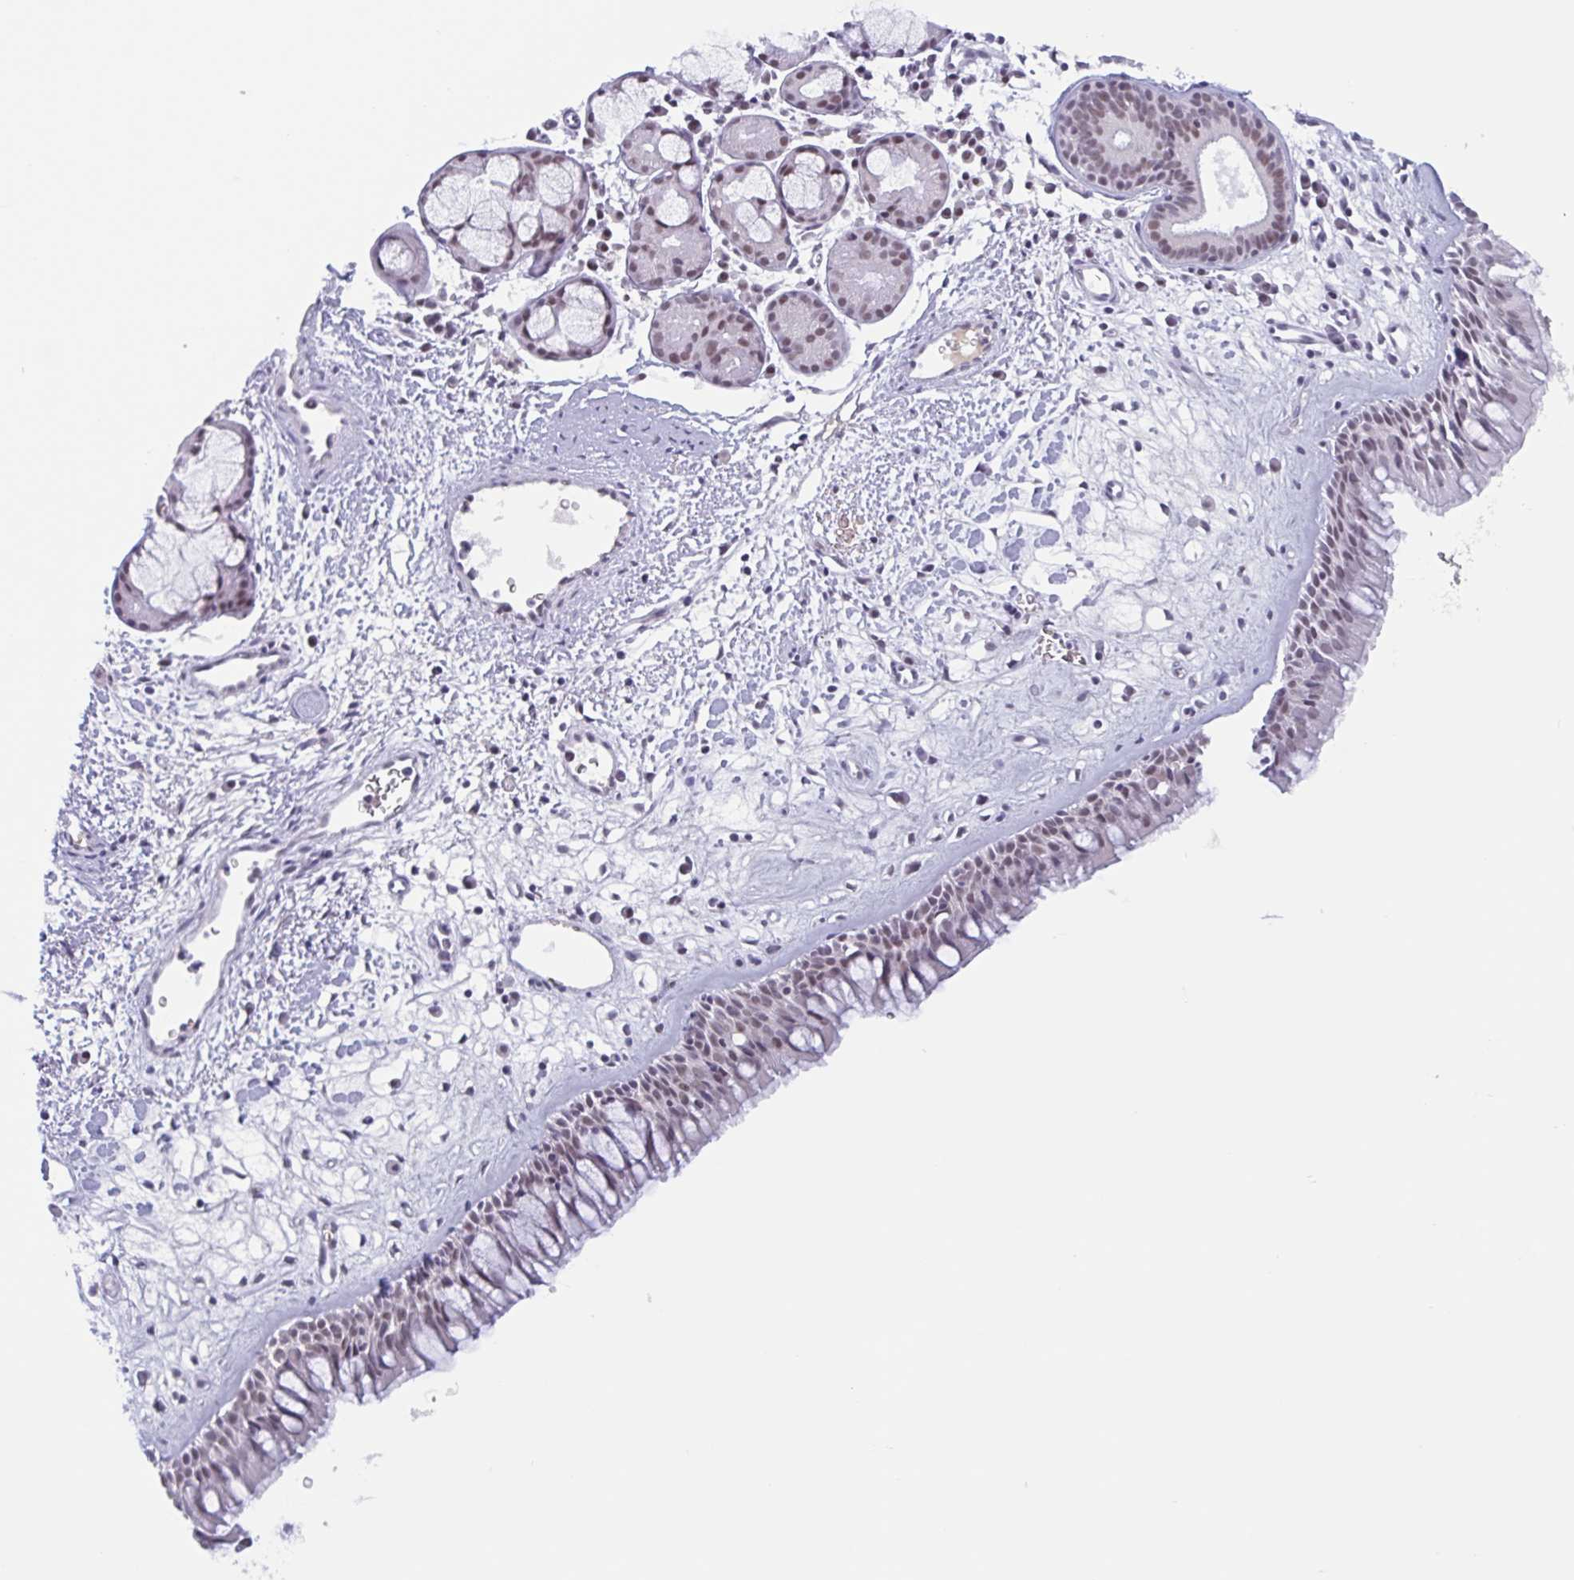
{"staining": {"intensity": "moderate", "quantity": "25%-75%", "location": "nuclear"}, "tissue": "nasopharynx", "cell_type": "Respiratory epithelial cells", "image_type": "normal", "snomed": [{"axis": "morphology", "description": "Normal tissue, NOS"}, {"axis": "topography", "description": "Nasopharynx"}], "caption": "This image reveals benign nasopharynx stained with immunohistochemistry to label a protein in brown. The nuclear of respiratory epithelial cells show moderate positivity for the protein. Nuclei are counter-stained blue.", "gene": "PLG", "patient": {"sex": "male", "age": 65}}